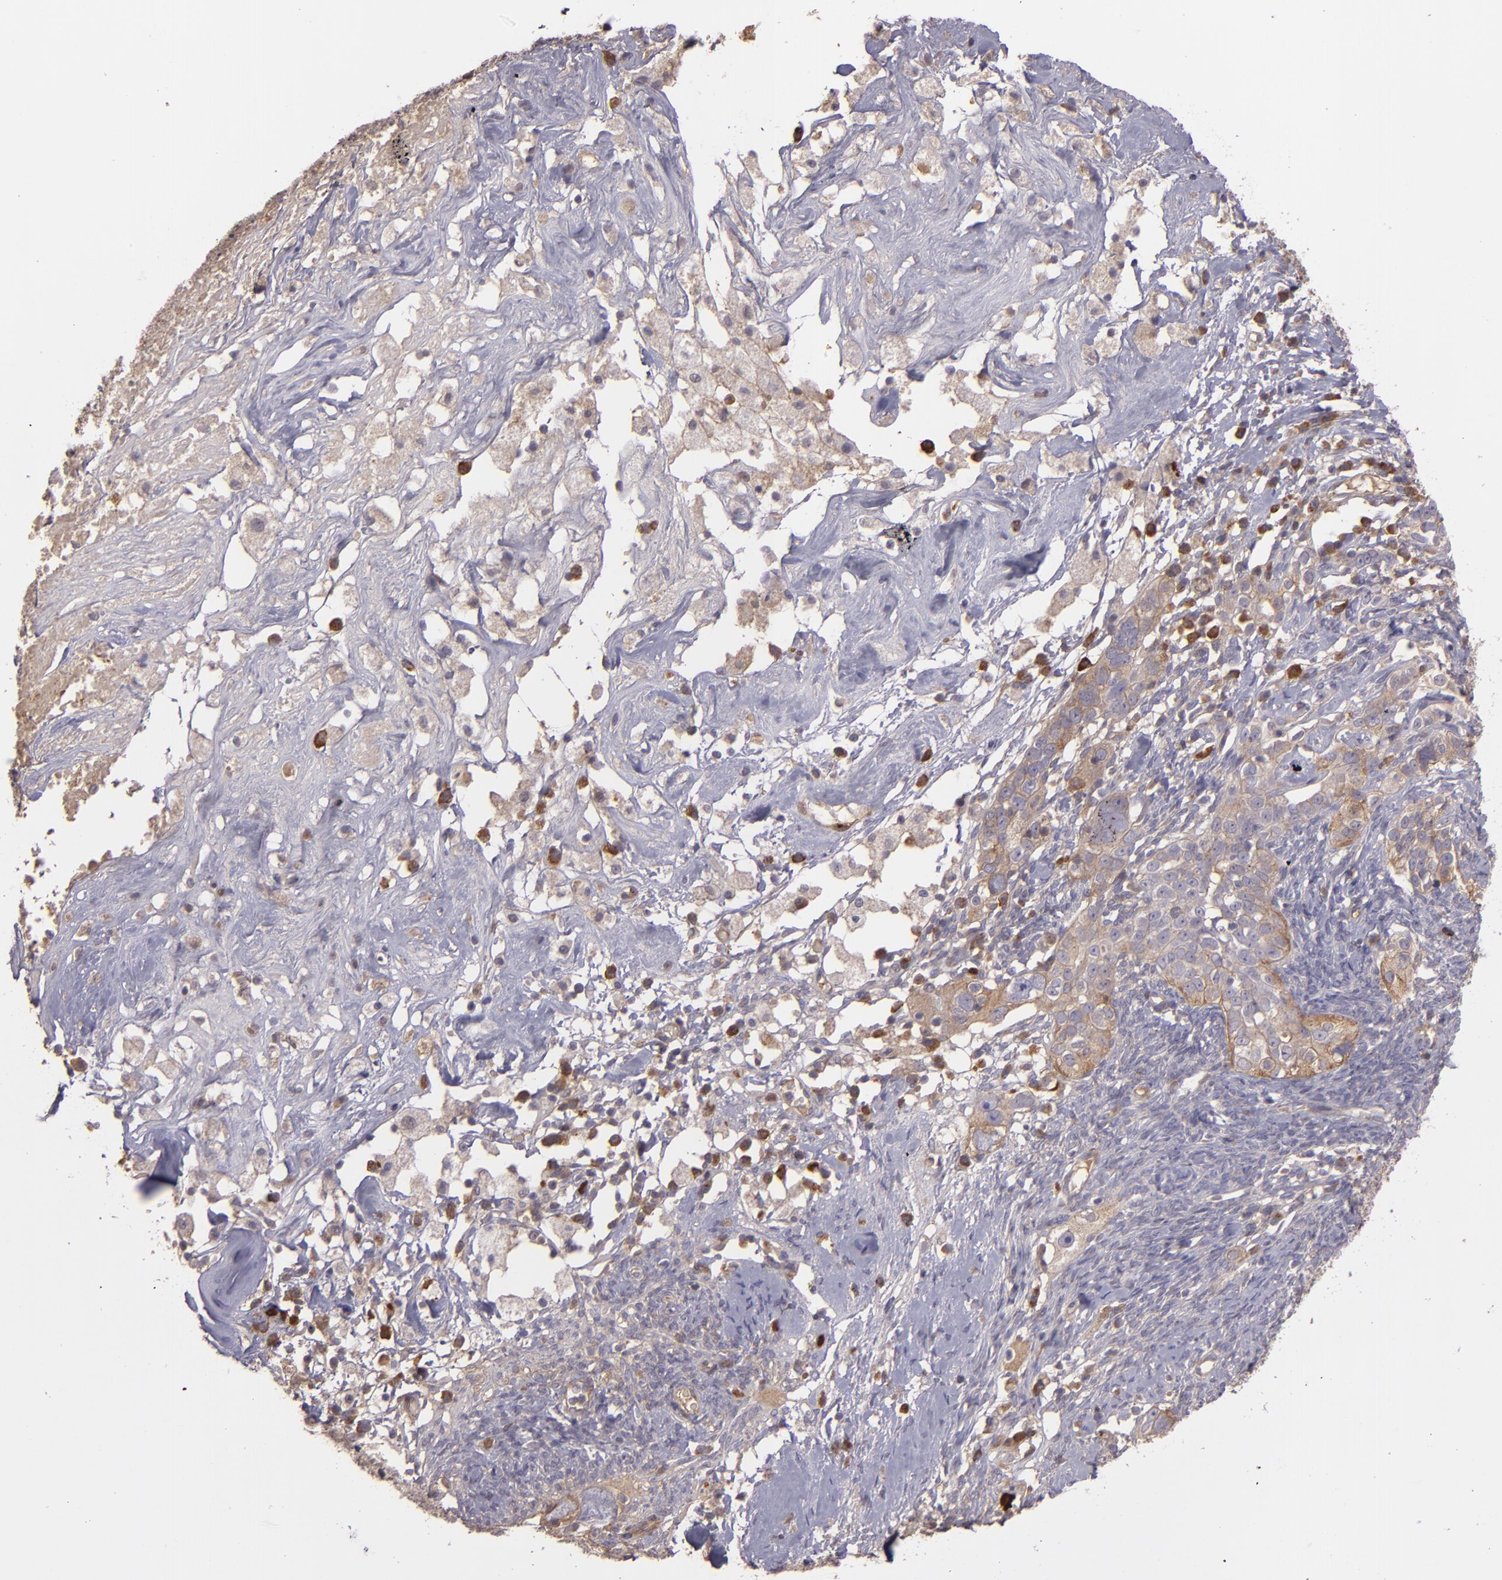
{"staining": {"intensity": "moderate", "quantity": ">75%", "location": "cytoplasmic/membranous"}, "tissue": "ovarian cancer", "cell_type": "Tumor cells", "image_type": "cancer", "snomed": [{"axis": "morphology", "description": "Normal tissue, NOS"}, {"axis": "morphology", "description": "Cystadenocarcinoma, serous, NOS"}, {"axis": "topography", "description": "Ovary"}], "caption": "Serous cystadenocarcinoma (ovarian) tissue reveals moderate cytoplasmic/membranous expression in about >75% of tumor cells", "gene": "ECE1", "patient": {"sex": "female", "age": 62}}